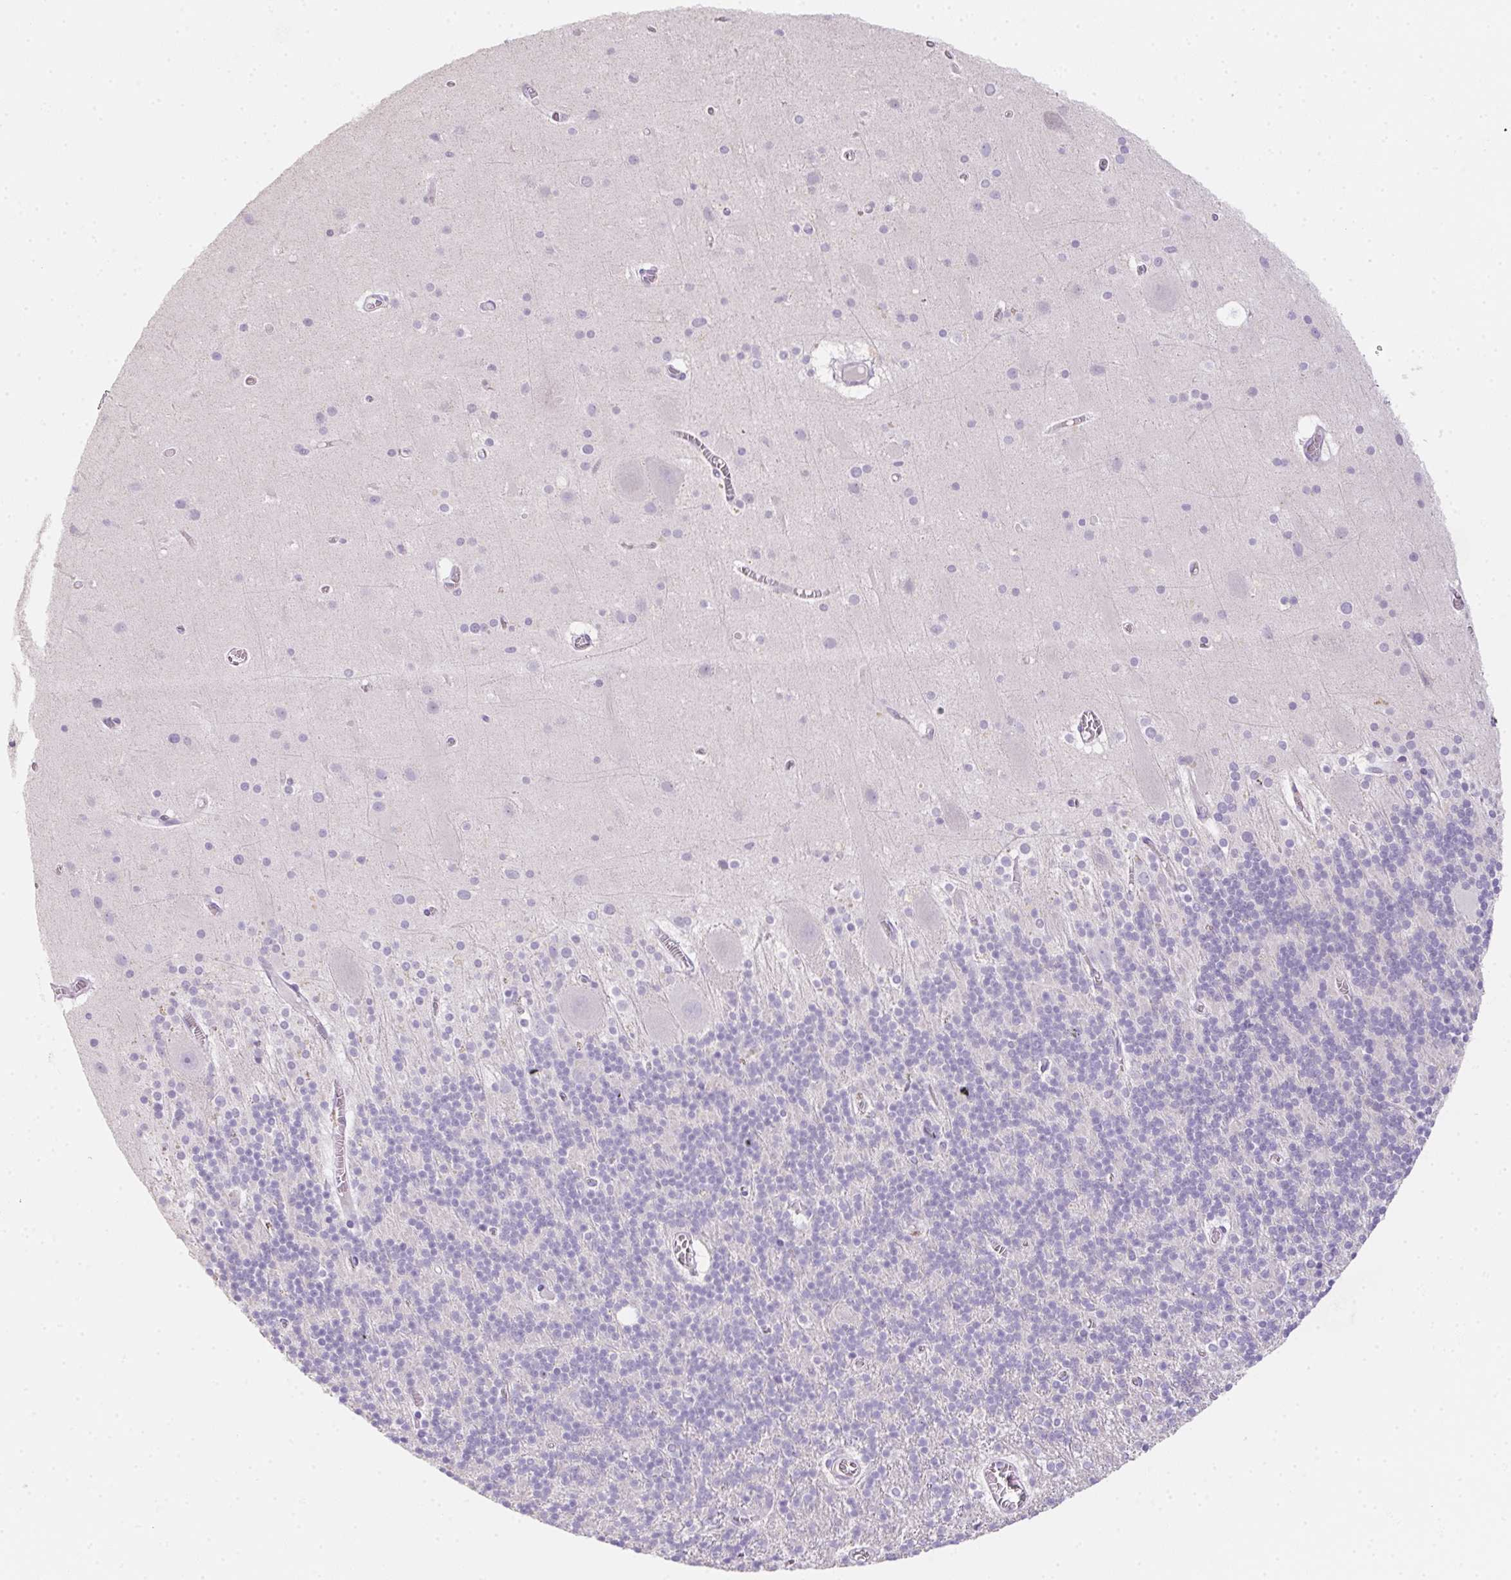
{"staining": {"intensity": "negative", "quantity": "none", "location": "none"}, "tissue": "cerebellum", "cell_type": "Cells in granular layer", "image_type": "normal", "snomed": [{"axis": "morphology", "description": "Normal tissue, NOS"}, {"axis": "topography", "description": "Cerebellum"}], "caption": "DAB (3,3'-diaminobenzidine) immunohistochemical staining of benign cerebellum displays no significant positivity in cells in granular layer.", "gene": "MYL4", "patient": {"sex": "male", "age": 70}}